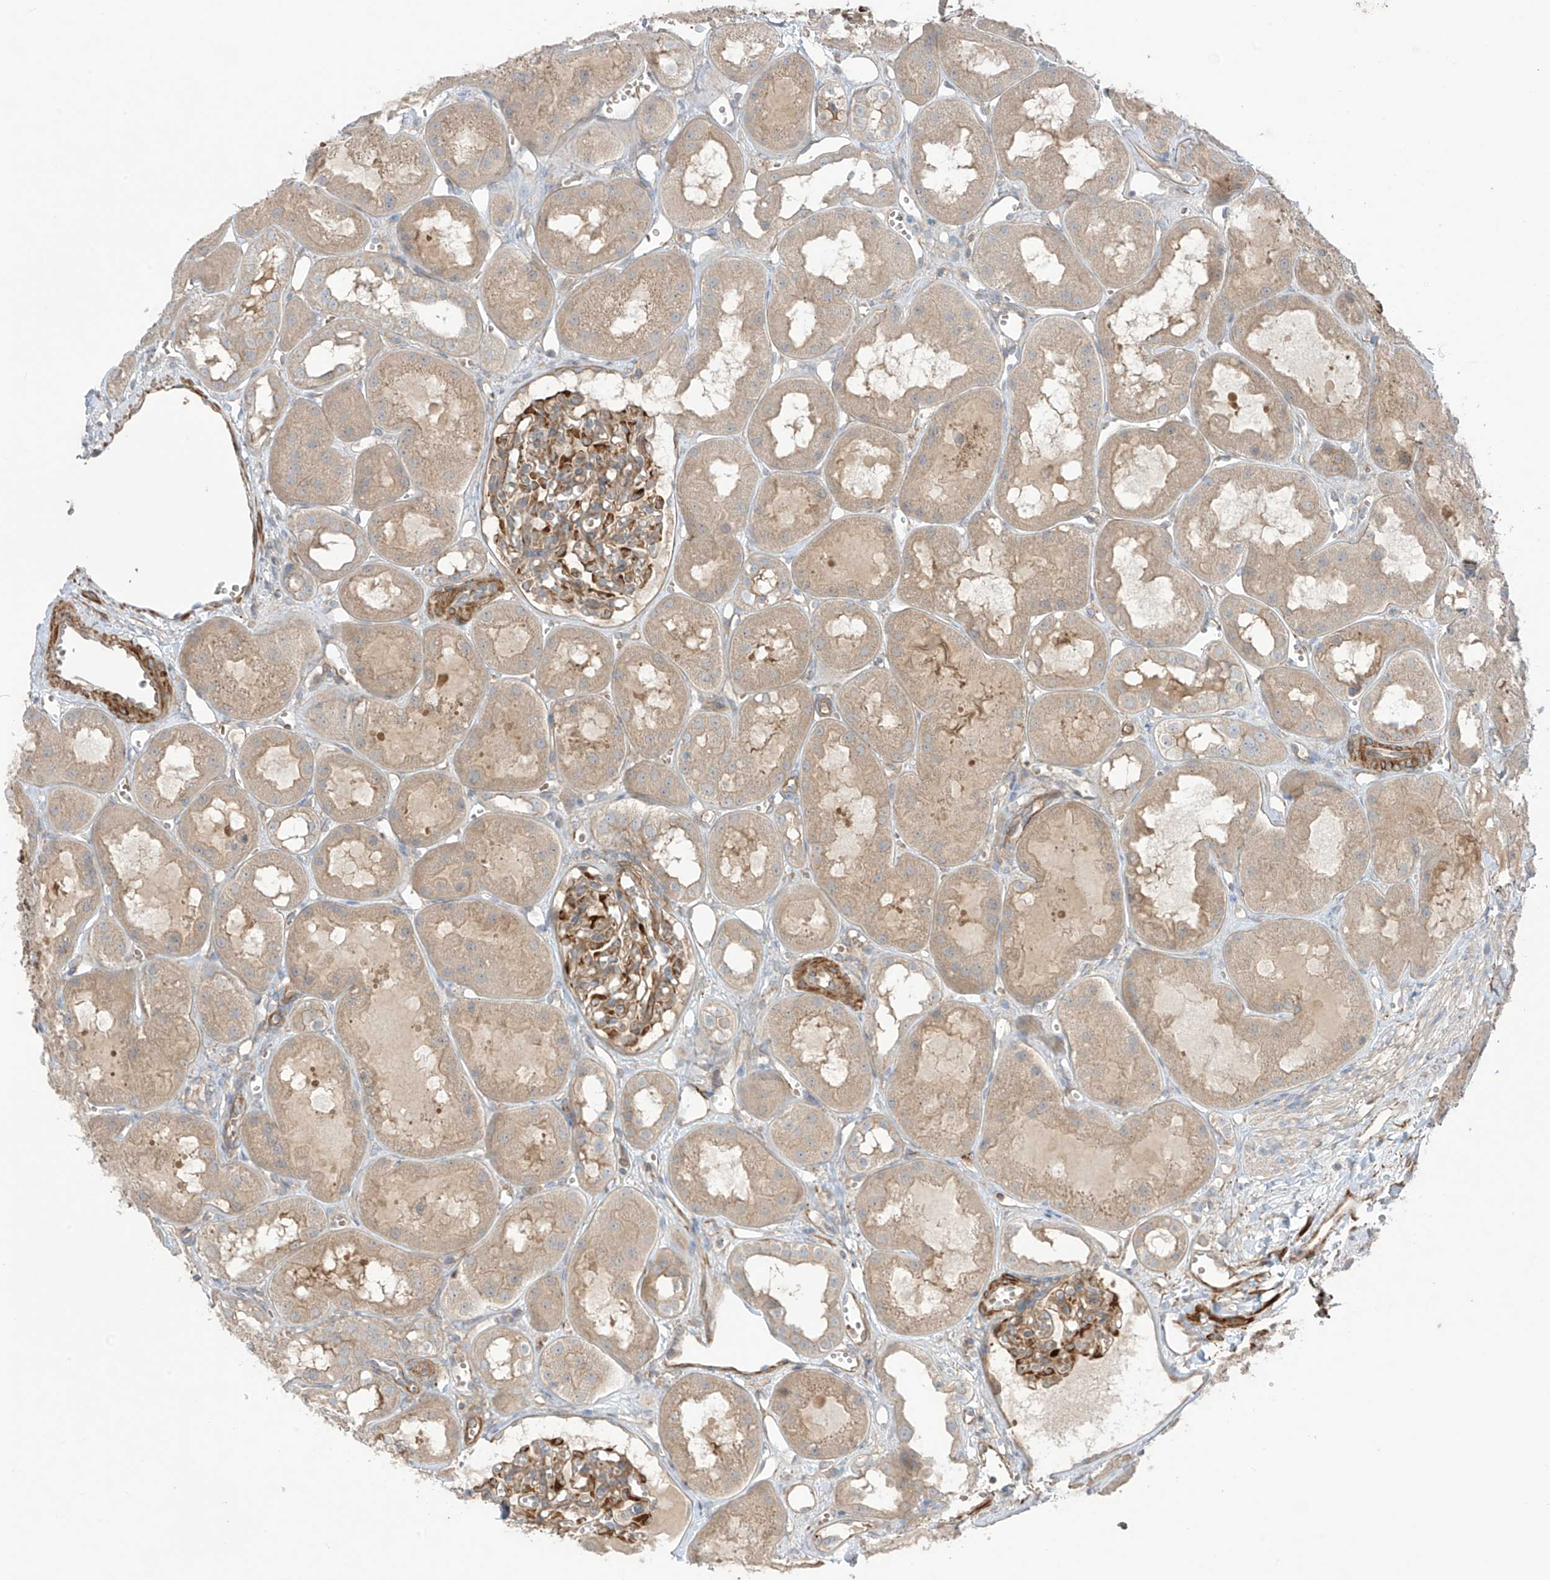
{"staining": {"intensity": "moderate", "quantity": ">75%", "location": "cytoplasmic/membranous"}, "tissue": "kidney", "cell_type": "Cells in glomeruli", "image_type": "normal", "snomed": [{"axis": "morphology", "description": "Normal tissue, NOS"}, {"axis": "topography", "description": "Kidney"}], "caption": "Brown immunohistochemical staining in benign kidney reveals moderate cytoplasmic/membranous positivity in about >75% of cells in glomeruli. The staining was performed using DAB (3,3'-diaminobenzidine), with brown indicating positive protein expression. Nuclei are stained blue with hematoxylin.", "gene": "TRMU", "patient": {"sex": "male", "age": 16}}